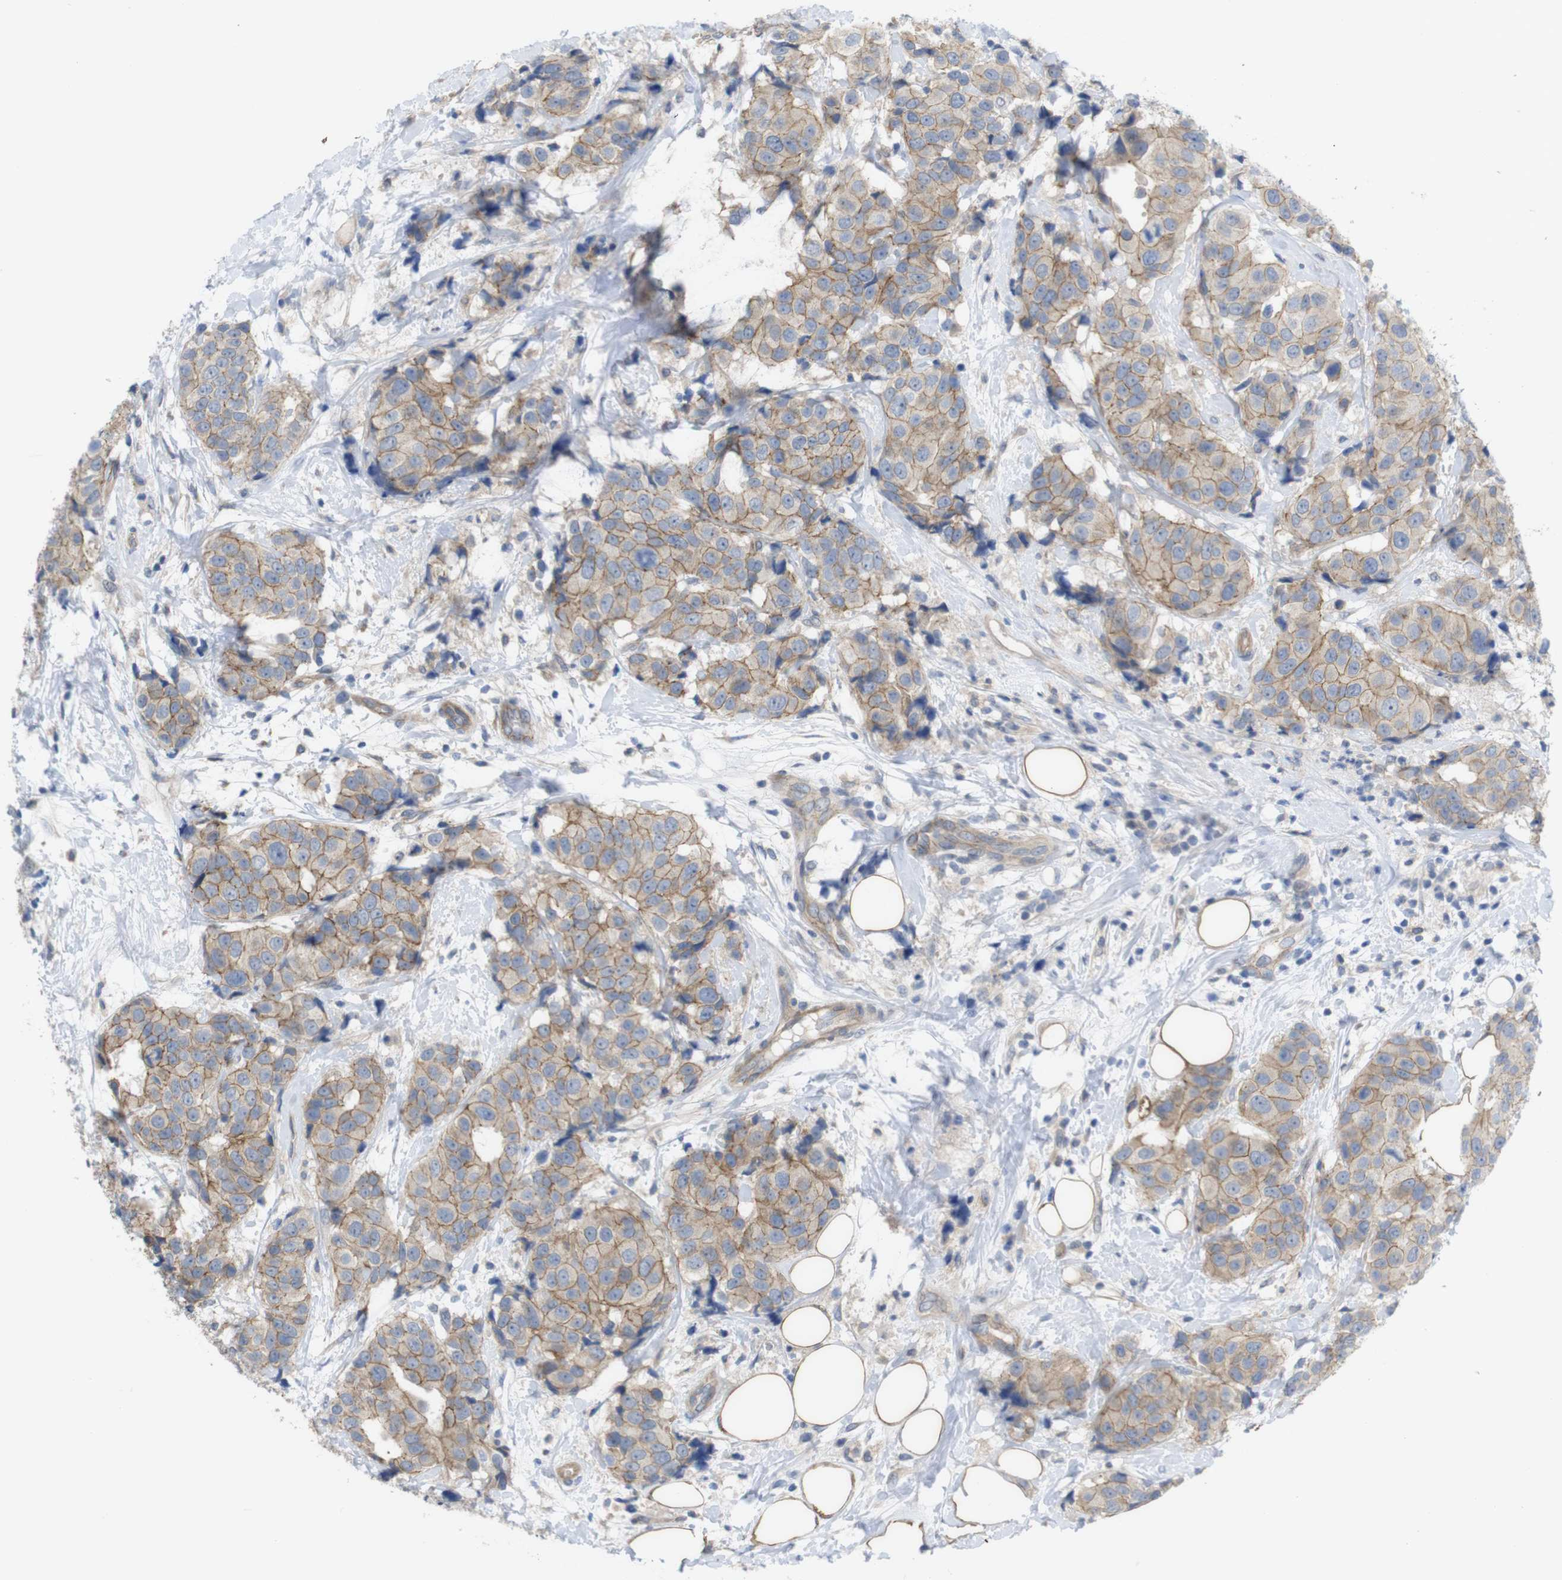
{"staining": {"intensity": "moderate", "quantity": ">75%", "location": "cytoplasmic/membranous"}, "tissue": "breast cancer", "cell_type": "Tumor cells", "image_type": "cancer", "snomed": [{"axis": "morphology", "description": "Normal tissue, NOS"}, {"axis": "morphology", "description": "Duct carcinoma"}, {"axis": "topography", "description": "Breast"}], "caption": "This photomicrograph shows breast infiltrating ductal carcinoma stained with immunohistochemistry to label a protein in brown. The cytoplasmic/membranous of tumor cells show moderate positivity for the protein. Nuclei are counter-stained blue.", "gene": "KIDINS220", "patient": {"sex": "female", "age": 39}}